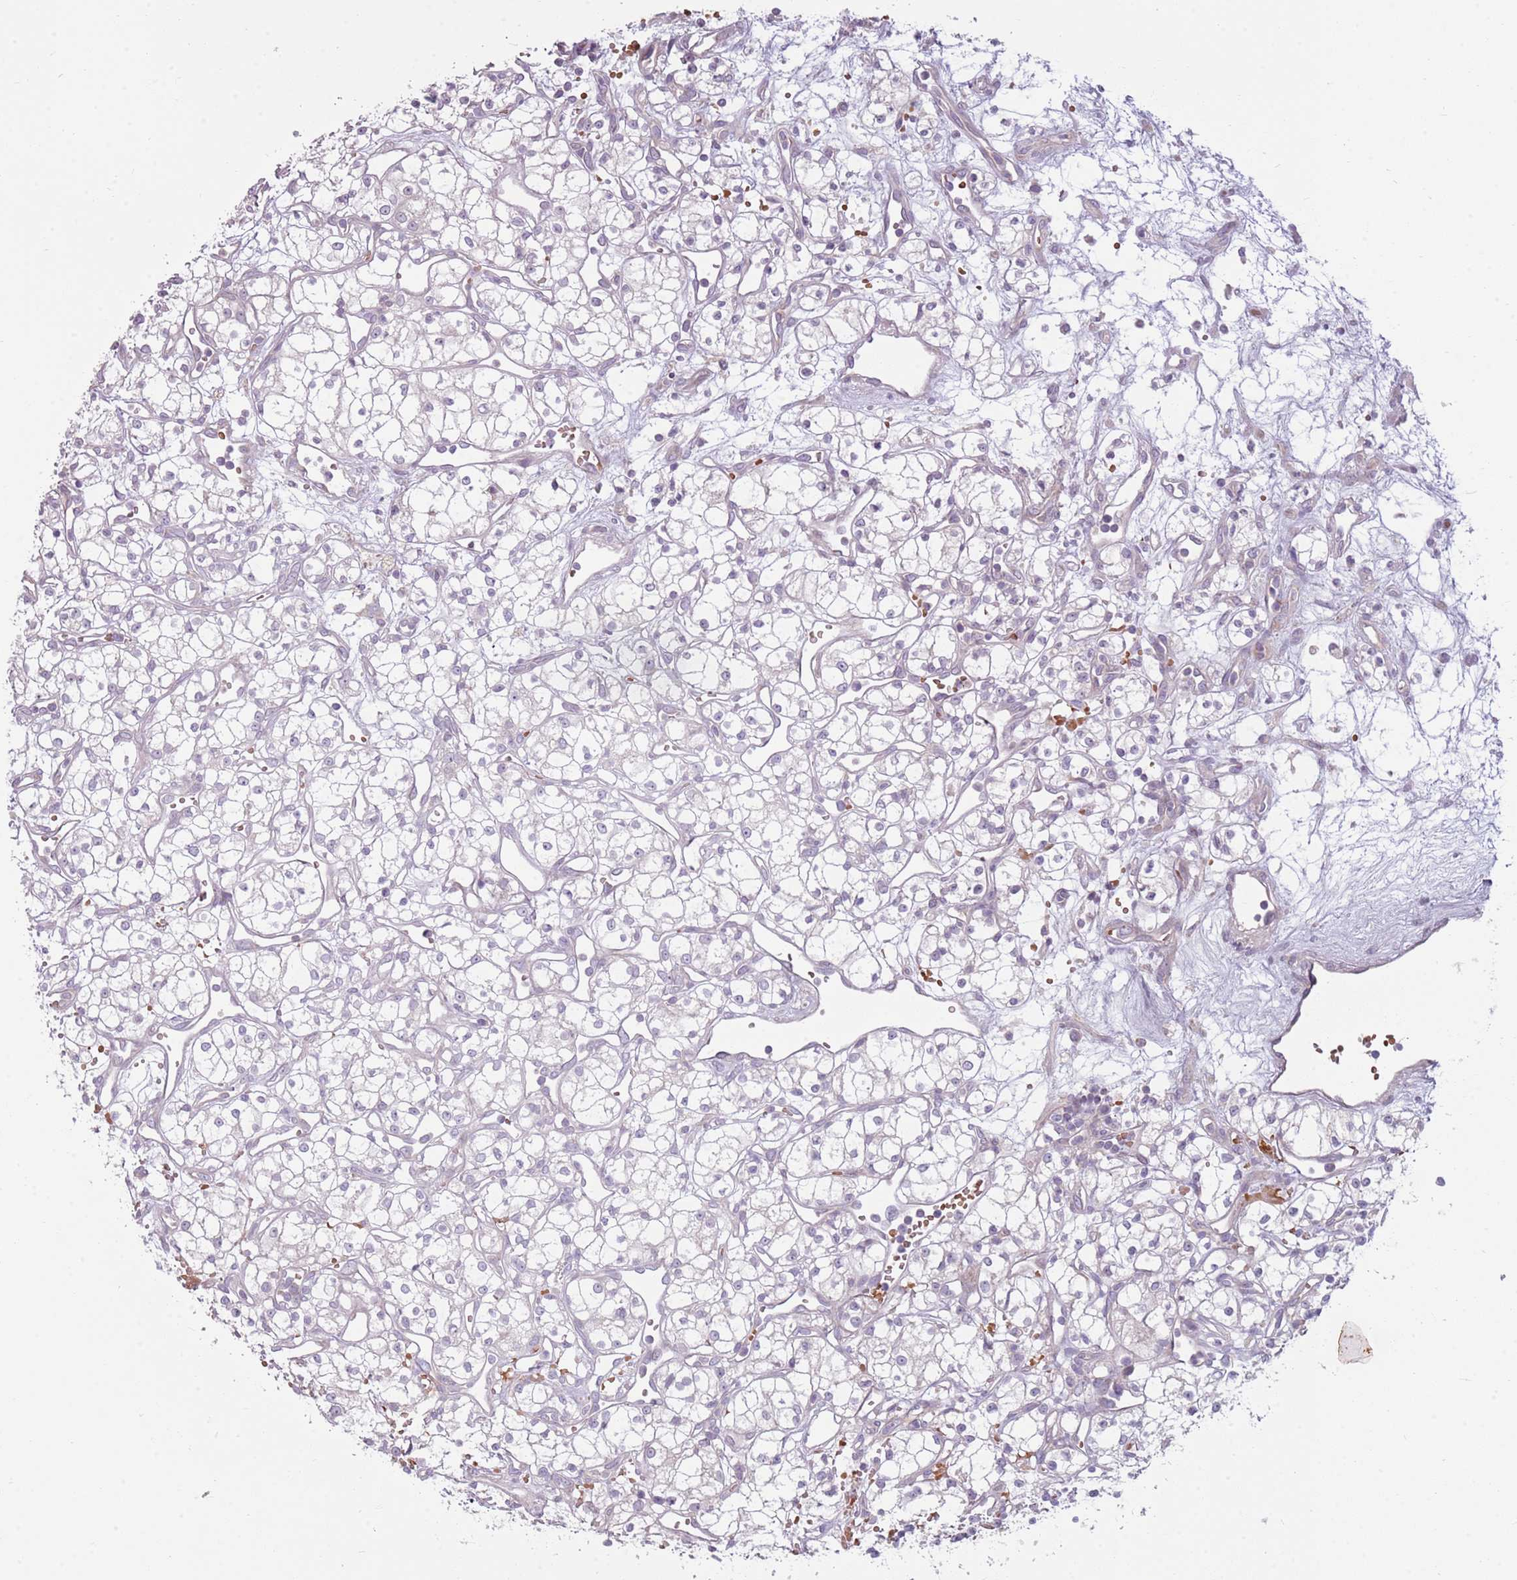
{"staining": {"intensity": "negative", "quantity": "none", "location": "none"}, "tissue": "renal cancer", "cell_type": "Tumor cells", "image_type": "cancer", "snomed": [{"axis": "morphology", "description": "Adenocarcinoma, NOS"}, {"axis": "topography", "description": "Kidney"}], "caption": "The immunohistochemistry image has no significant staining in tumor cells of renal adenocarcinoma tissue.", "gene": "HSPA14", "patient": {"sex": "male", "age": 59}}